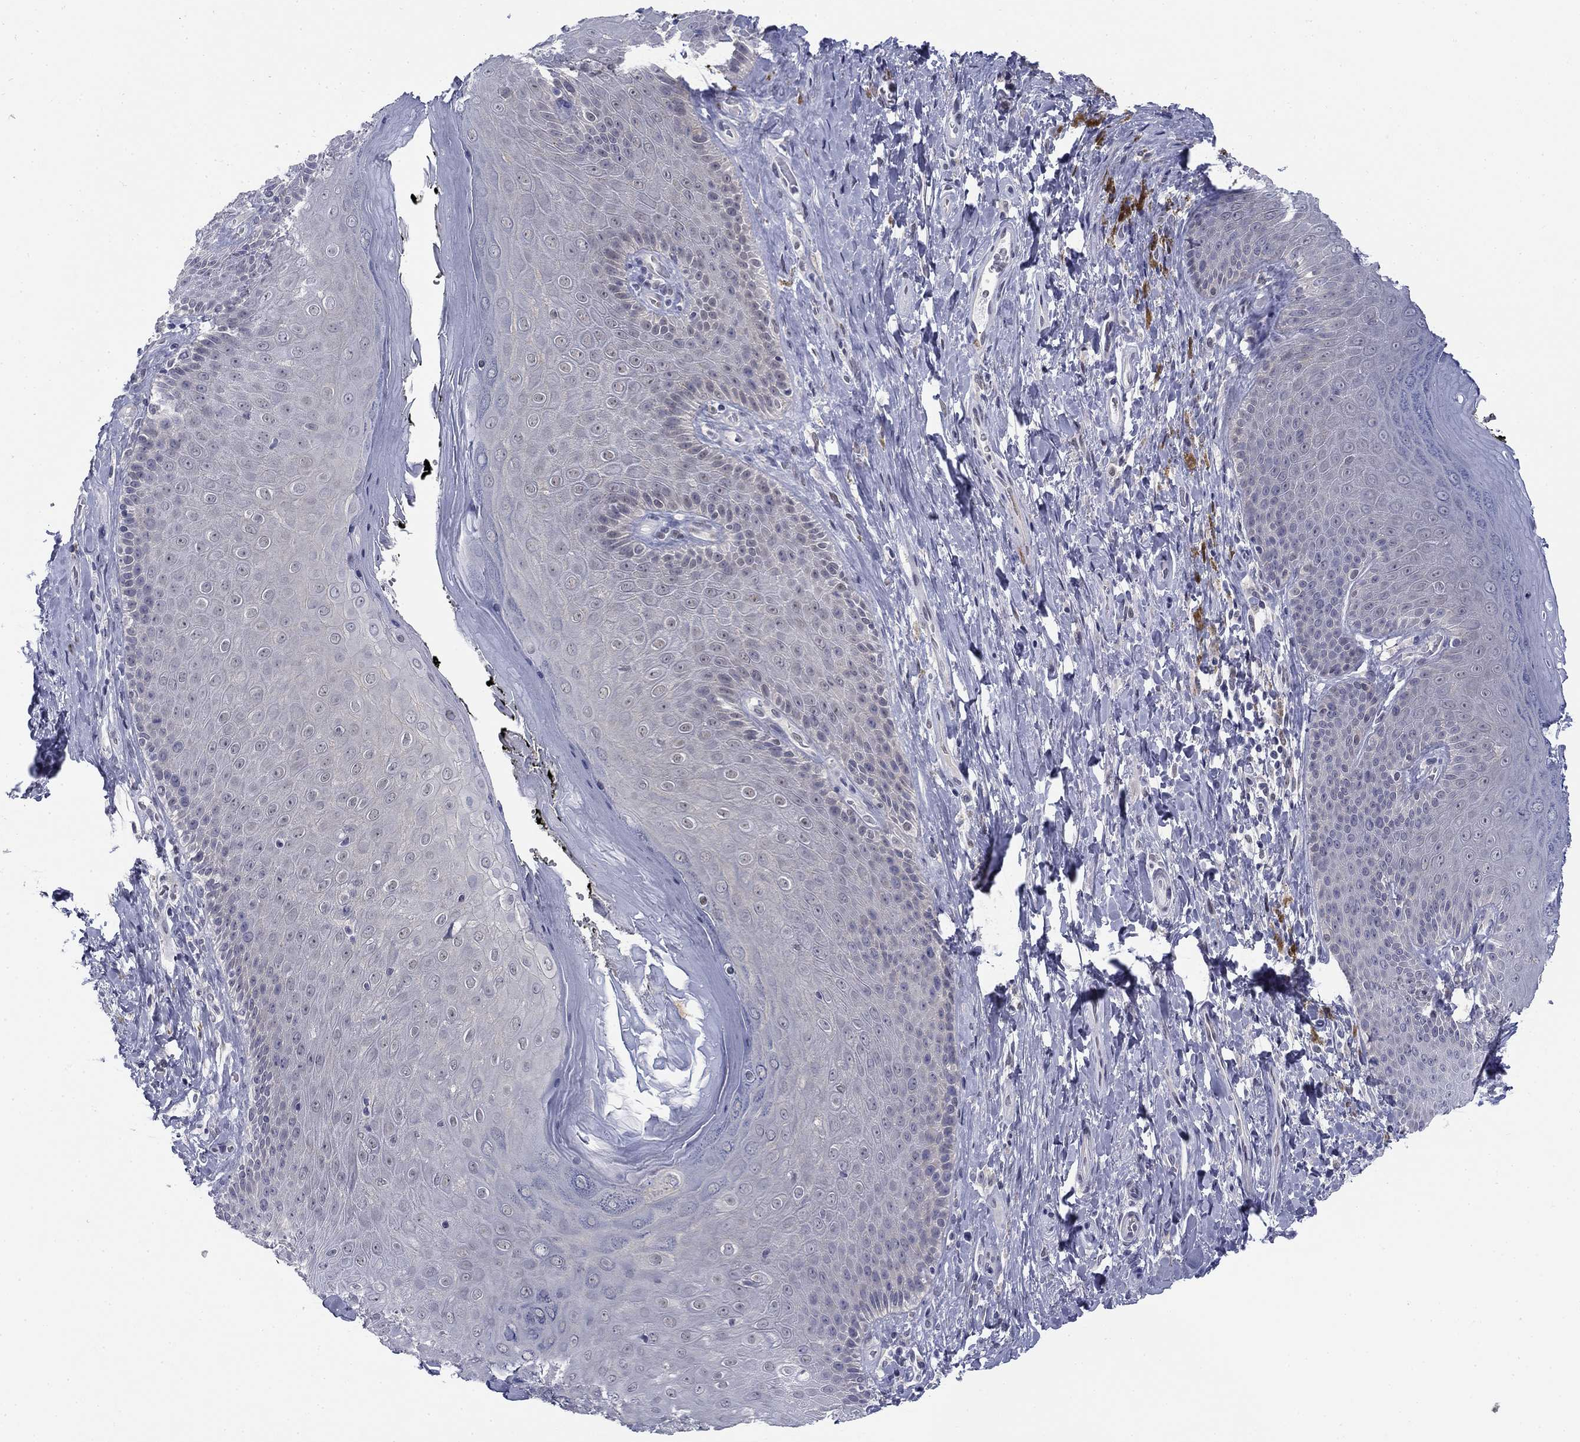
{"staining": {"intensity": "negative", "quantity": "none", "location": "none"}, "tissue": "skin", "cell_type": "Epidermal cells", "image_type": "normal", "snomed": [{"axis": "morphology", "description": "Normal tissue, NOS"}, {"axis": "topography", "description": "Skeletal muscle"}, {"axis": "topography", "description": "Anal"}, {"axis": "topography", "description": "Peripheral nerve tissue"}], "caption": "Immunohistochemistry image of benign skin: skin stained with DAB (3,3'-diaminobenzidine) exhibits no significant protein expression in epidermal cells. Nuclei are stained in blue.", "gene": "TIGD4", "patient": {"sex": "male", "age": 53}}